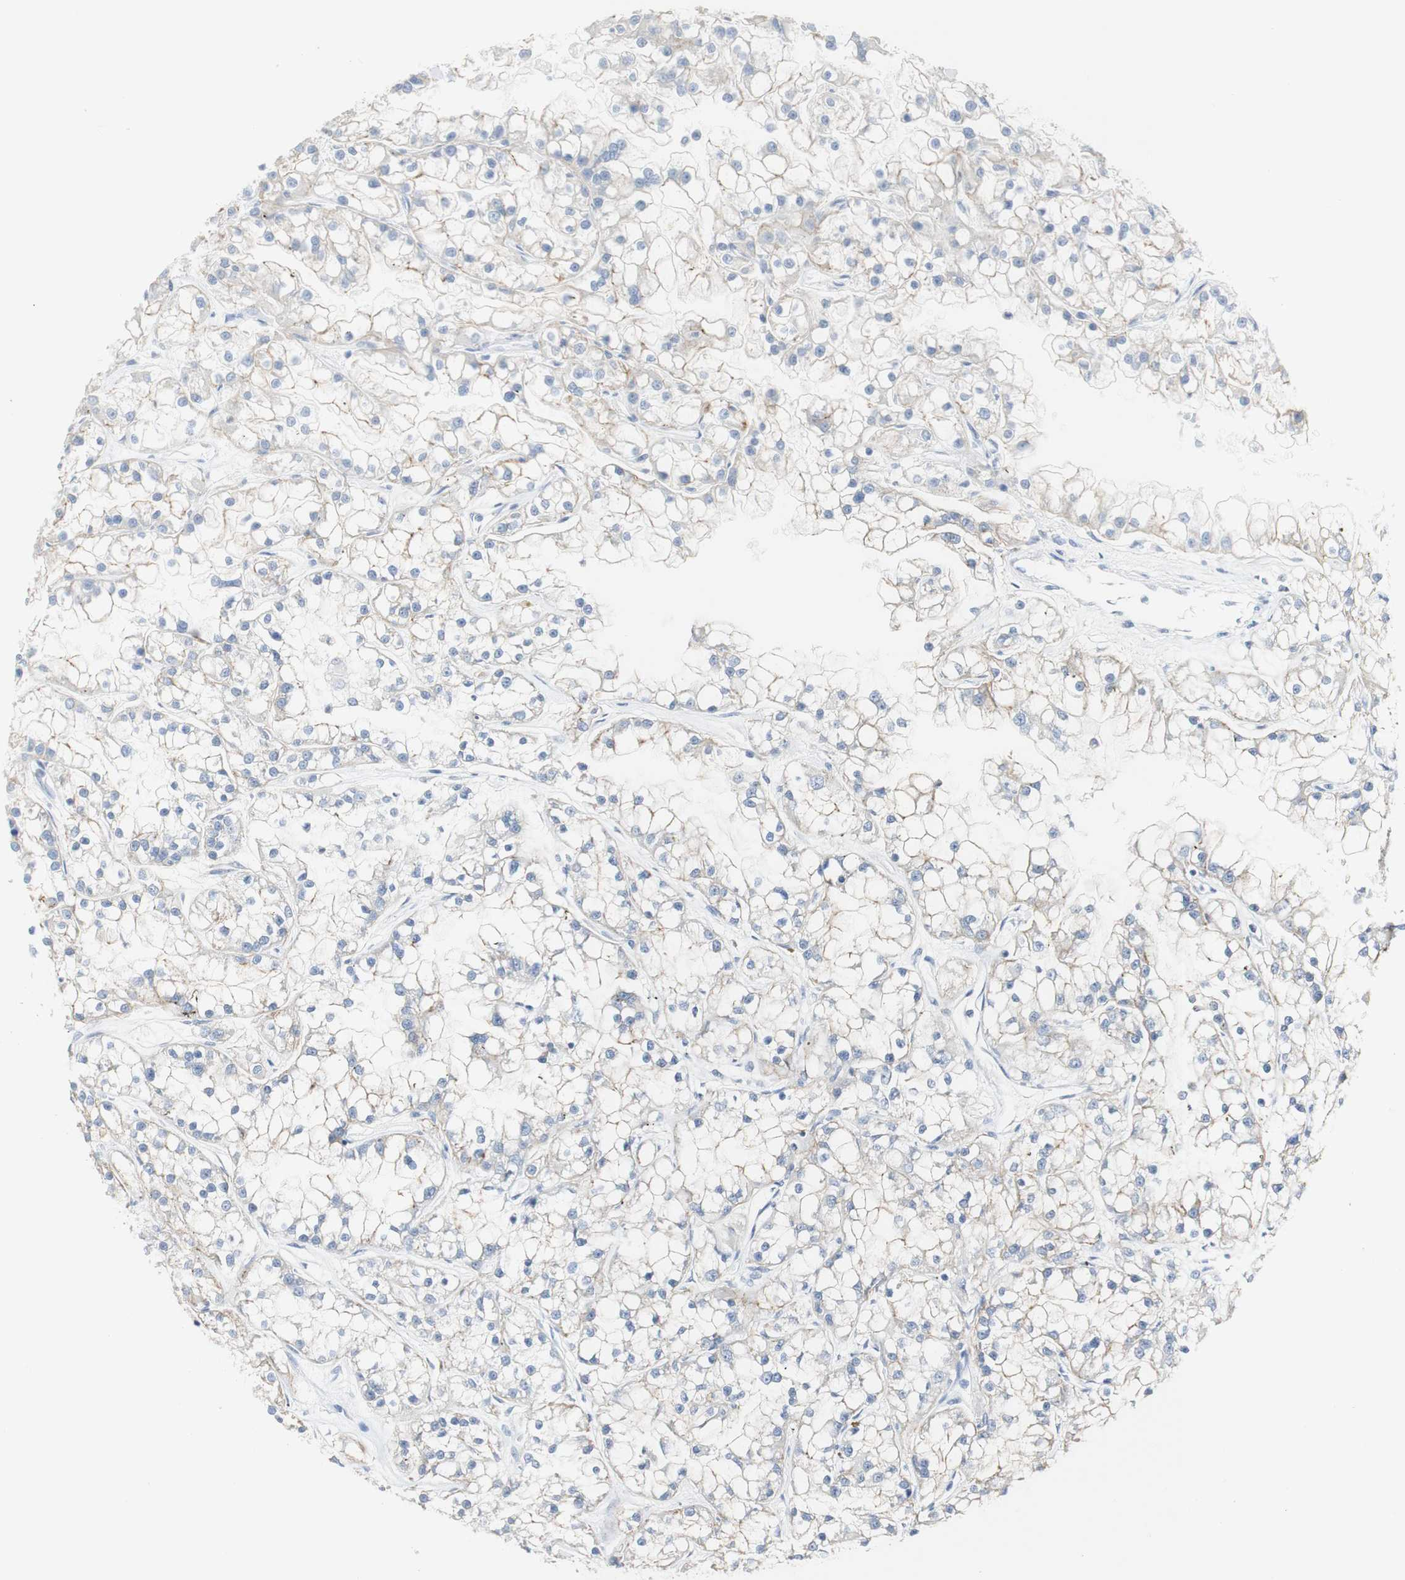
{"staining": {"intensity": "weak", "quantity": "<25%", "location": "cytoplasmic/membranous"}, "tissue": "renal cancer", "cell_type": "Tumor cells", "image_type": "cancer", "snomed": [{"axis": "morphology", "description": "Adenocarcinoma, NOS"}, {"axis": "topography", "description": "Kidney"}], "caption": "Immunohistochemistry (IHC) image of human renal cancer (adenocarcinoma) stained for a protein (brown), which reveals no positivity in tumor cells.", "gene": "DSC2", "patient": {"sex": "female", "age": 52}}